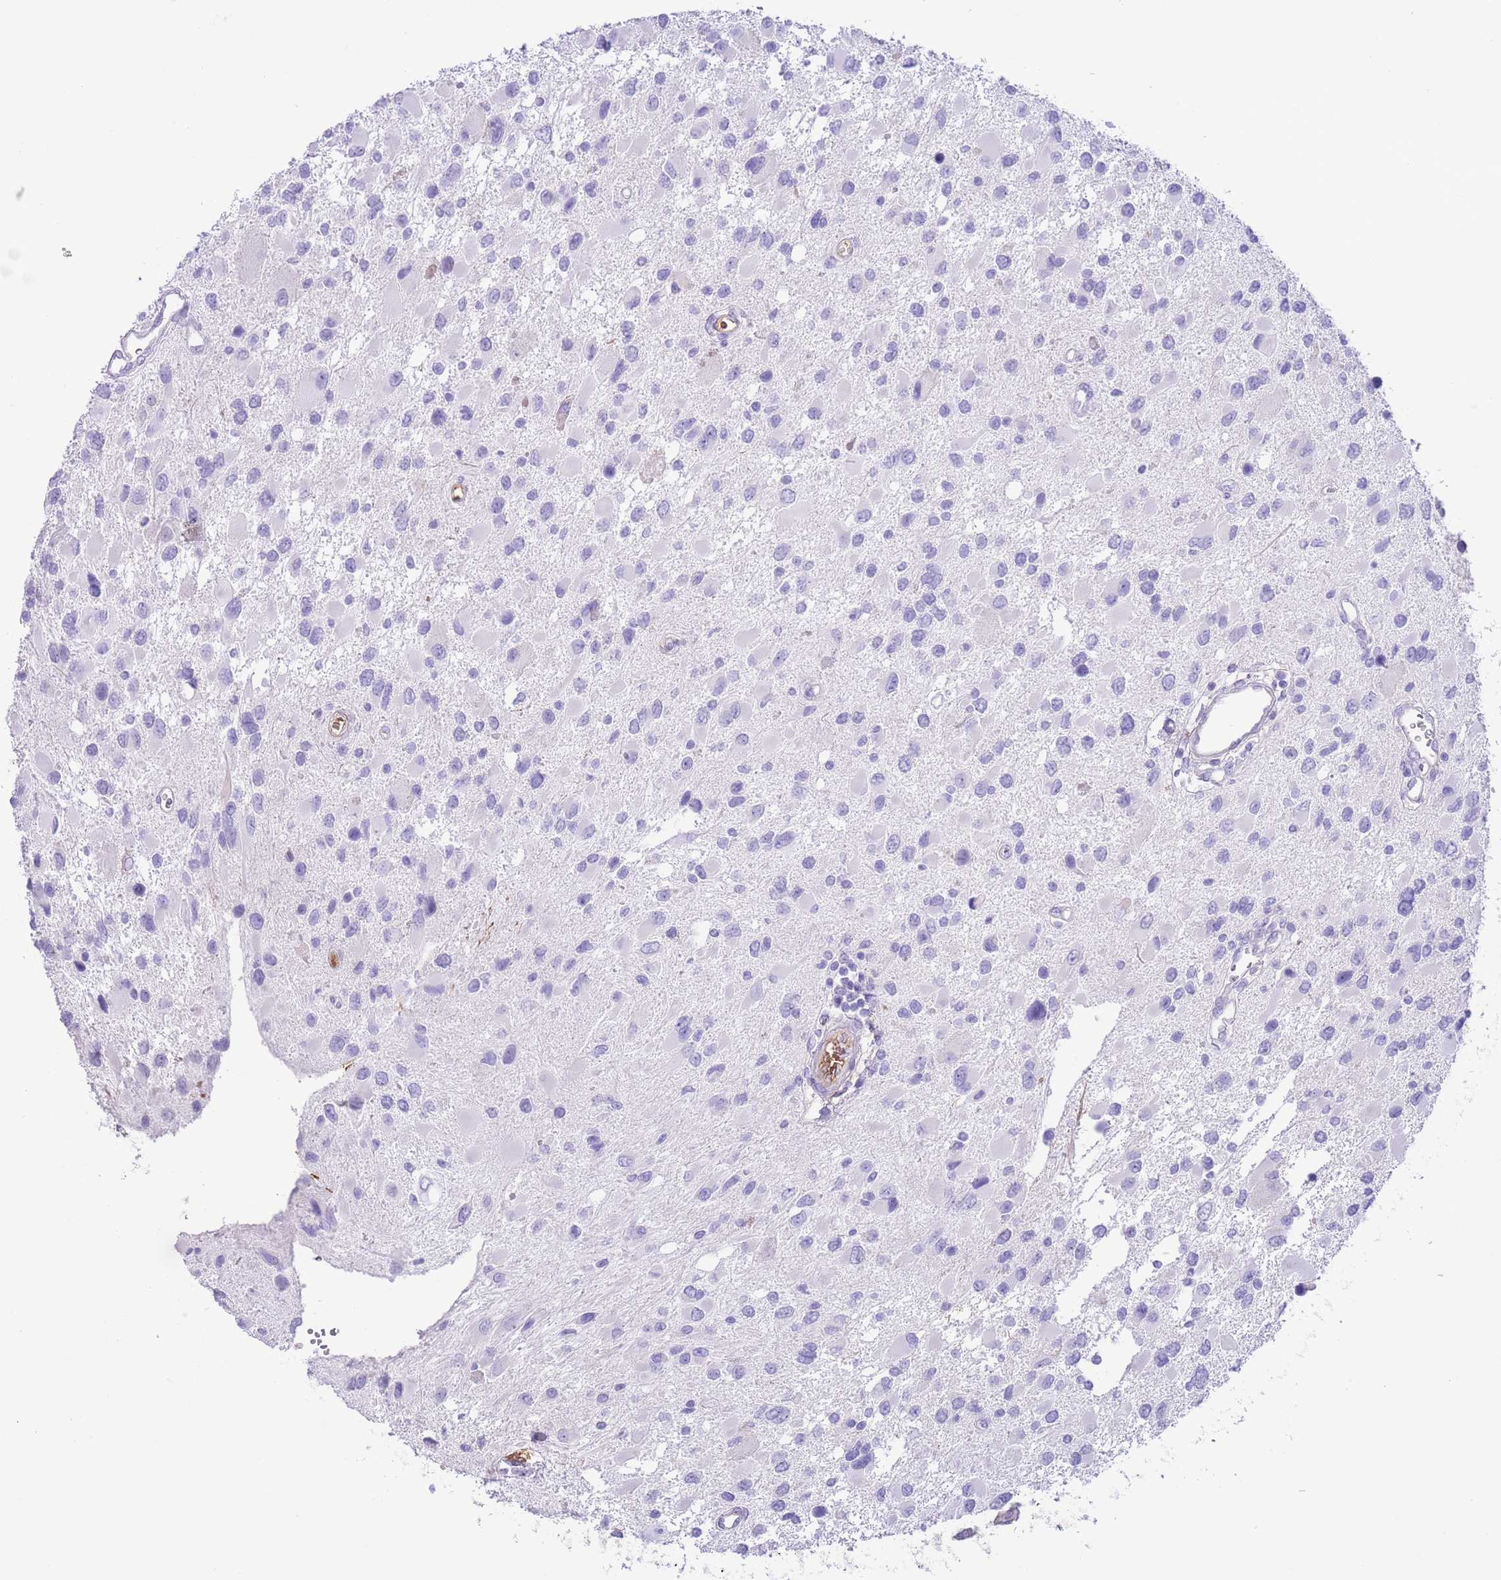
{"staining": {"intensity": "negative", "quantity": "none", "location": "none"}, "tissue": "glioma", "cell_type": "Tumor cells", "image_type": "cancer", "snomed": [{"axis": "morphology", "description": "Glioma, malignant, High grade"}, {"axis": "topography", "description": "Brain"}], "caption": "Immunohistochemical staining of malignant high-grade glioma demonstrates no significant positivity in tumor cells.", "gene": "IGF1", "patient": {"sex": "male", "age": 53}}